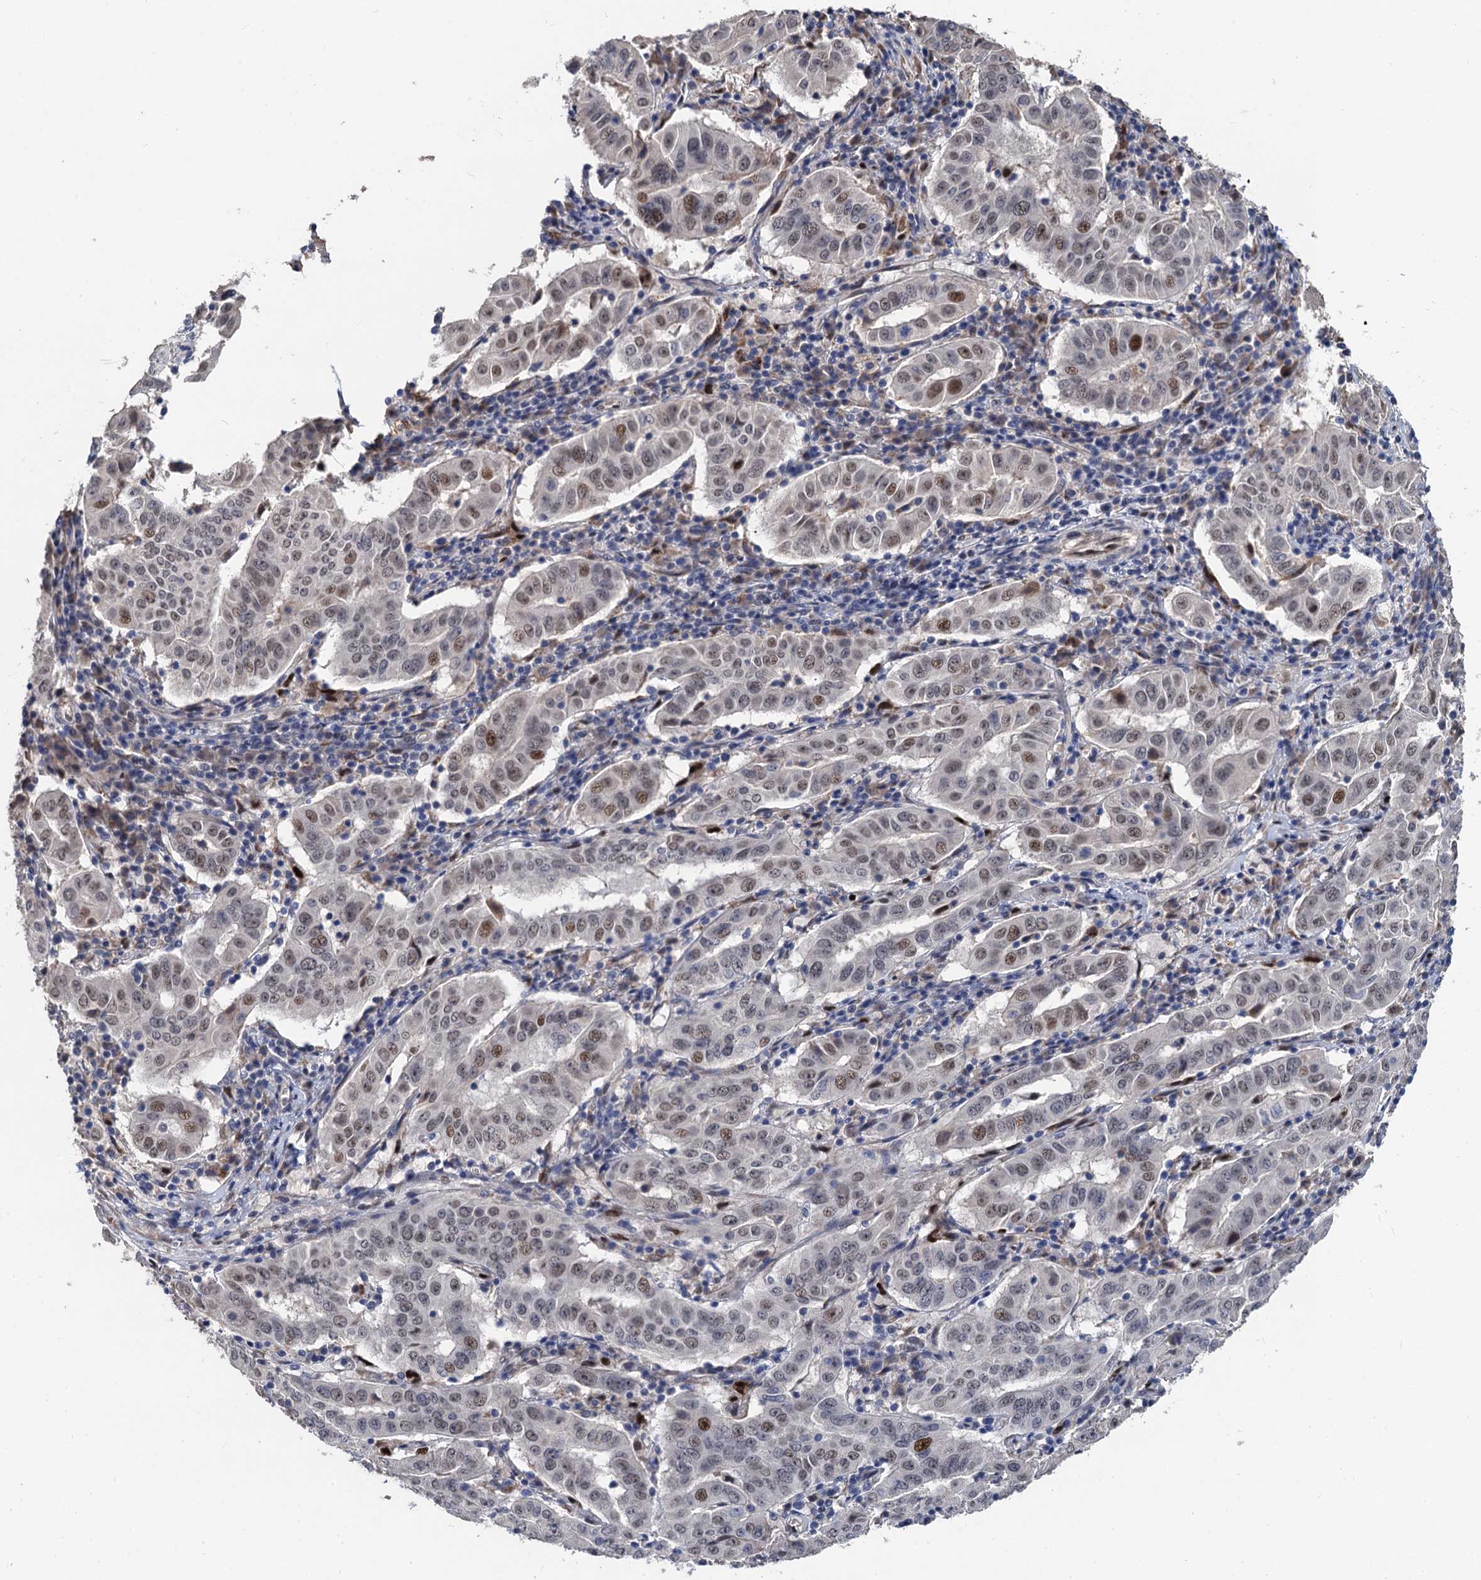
{"staining": {"intensity": "moderate", "quantity": "<25%", "location": "nuclear"}, "tissue": "pancreatic cancer", "cell_type": "Tumor cells", "image_type": "cancer", "snomed": [{"axis": "morphology", "description": "Adenocarcinoma, NOS"}, {"axis": "topography", "description": "Pancreas"}], "caption": "The immunohistochemical stain shows moderate nuclear staining in tumor cells of pancreatic cancer (adenocarcinoma) tissue.", "gene": "TSEN34", "patient": {"sex": "male", "age": 63}}